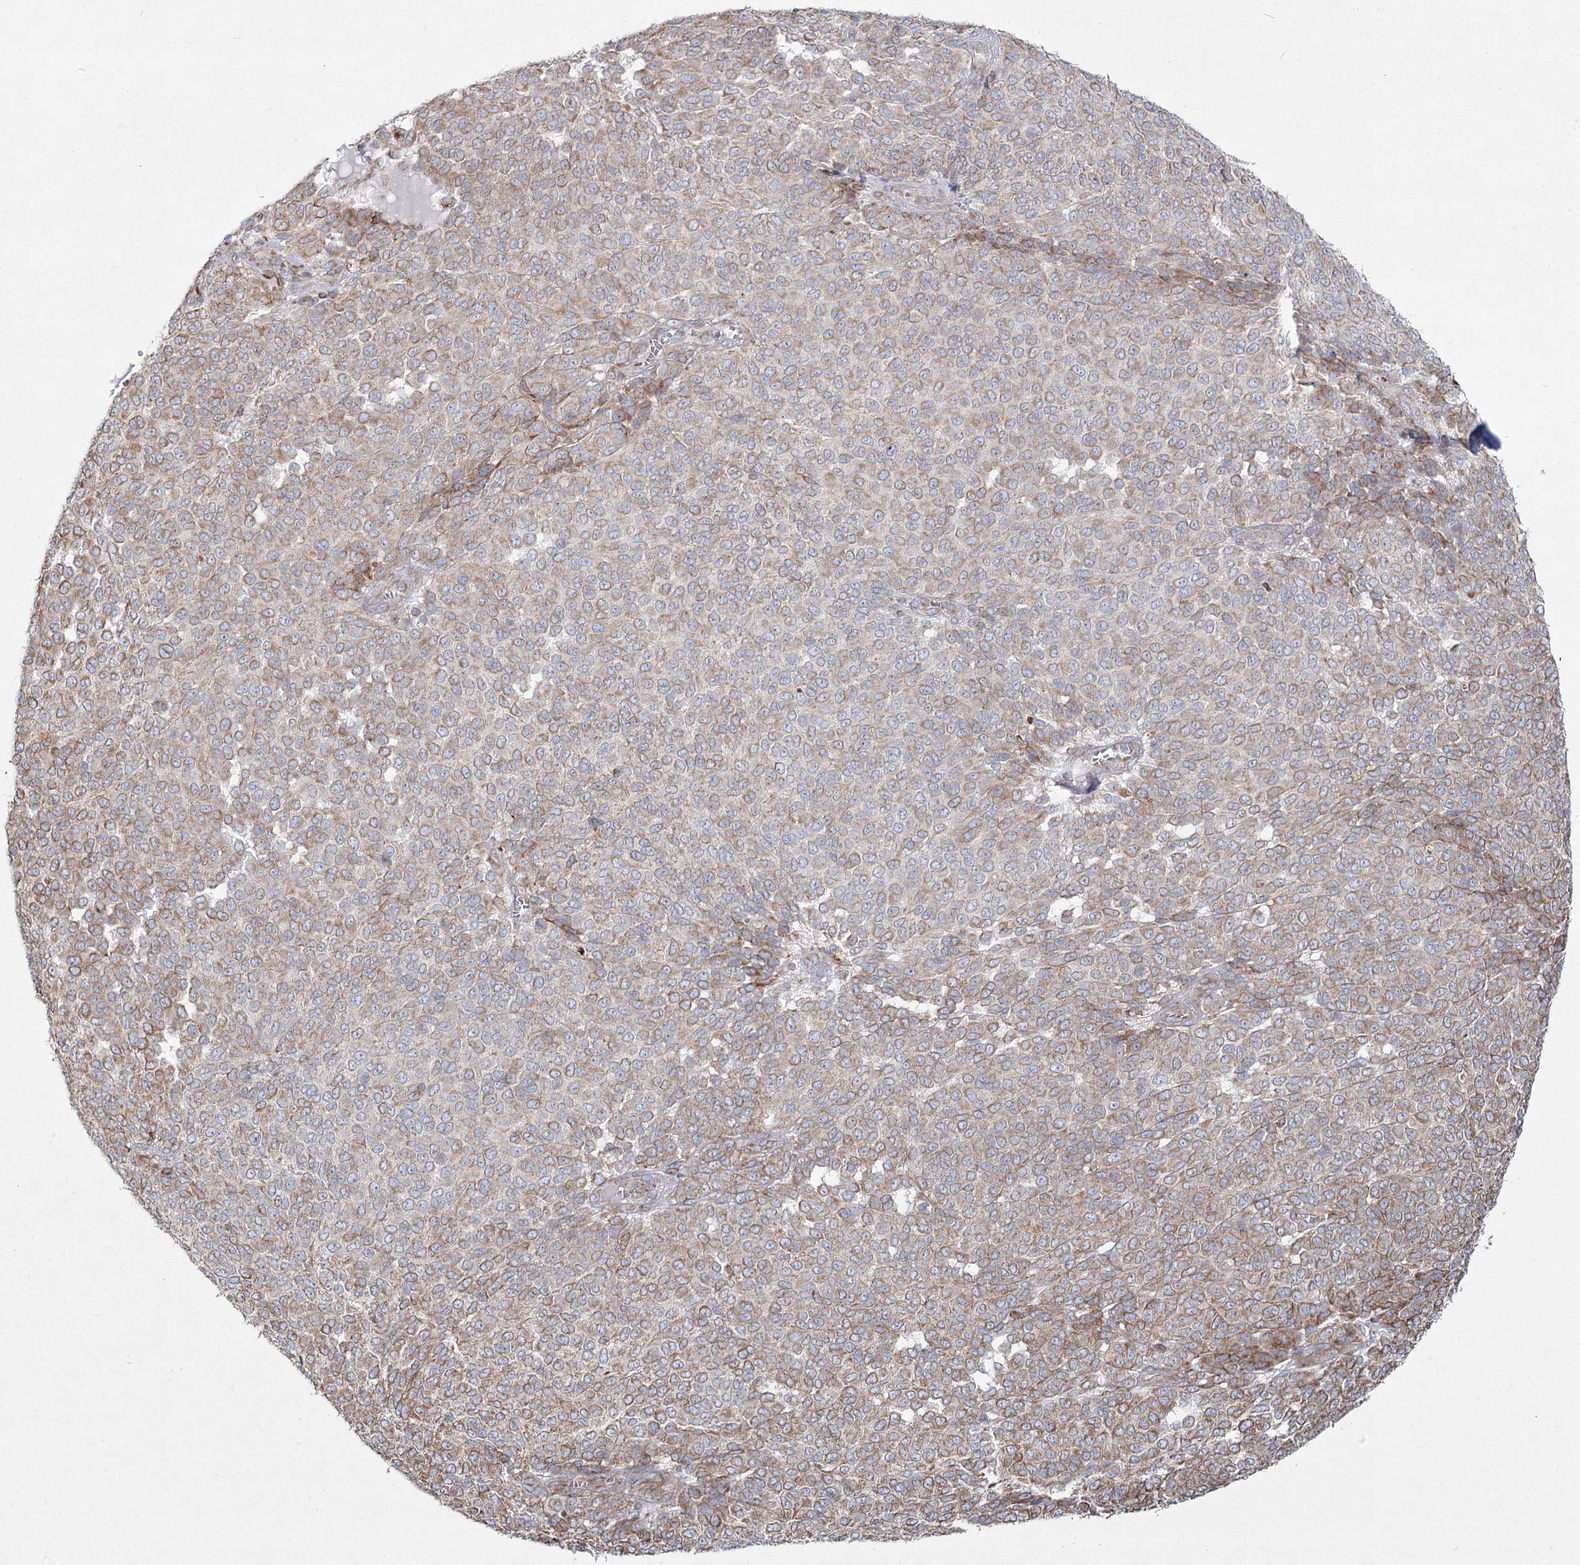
{"staining": {"intensity": "weak", "quantity": ">75%", "location": "cytoplasmic/membranous"}, "tissue": "melanoma", "cell_type": "Tumor cells", "image_type": "cancer", "snomed": [{"axis": "morphology", "description": "Malignant melanoma, NOS"}, {"axis": "topography", "description": "Skin"}], "caption": "Malignant melanoma tissue demonstrates weak cytoplasmic/membranous positivity in about >75% of tumor cells, visualized by immunohistochemistry.", "gene": "NHLRC2", "patient": {"sex": "male", "age": 49}}